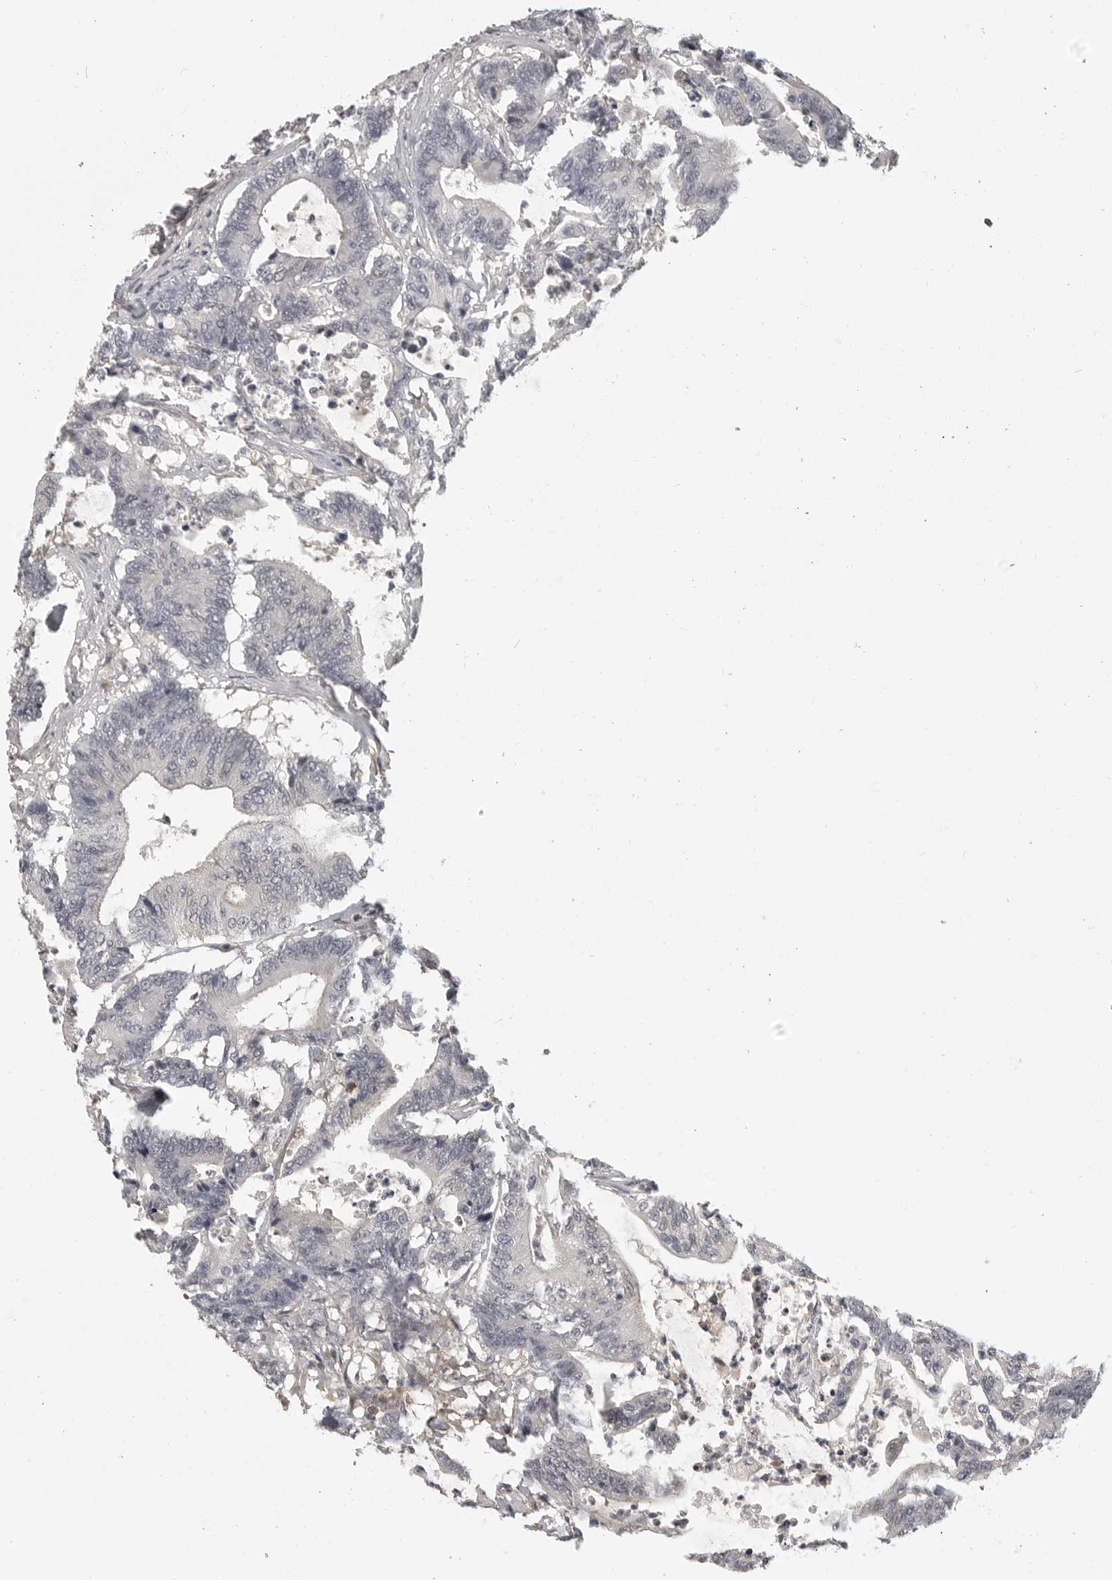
{"staining": {"intensity": "negative", "quantity": "none", "location": "none"}, "tissue": "colorectal cancer", "cell_type": "Tumor cells", "image_type": "cancer", "snomed": [{"axis": "morphology", "description": "Adenocarcinoma, NOS"}, {"axis": "topography", "description": "Colon"}], "caption": "Histopathology image shows no protein expression in tumor cells of colorectal cancer tissue.", "gene": "UROD", "patient": {"sex": "female", "age": 84}}